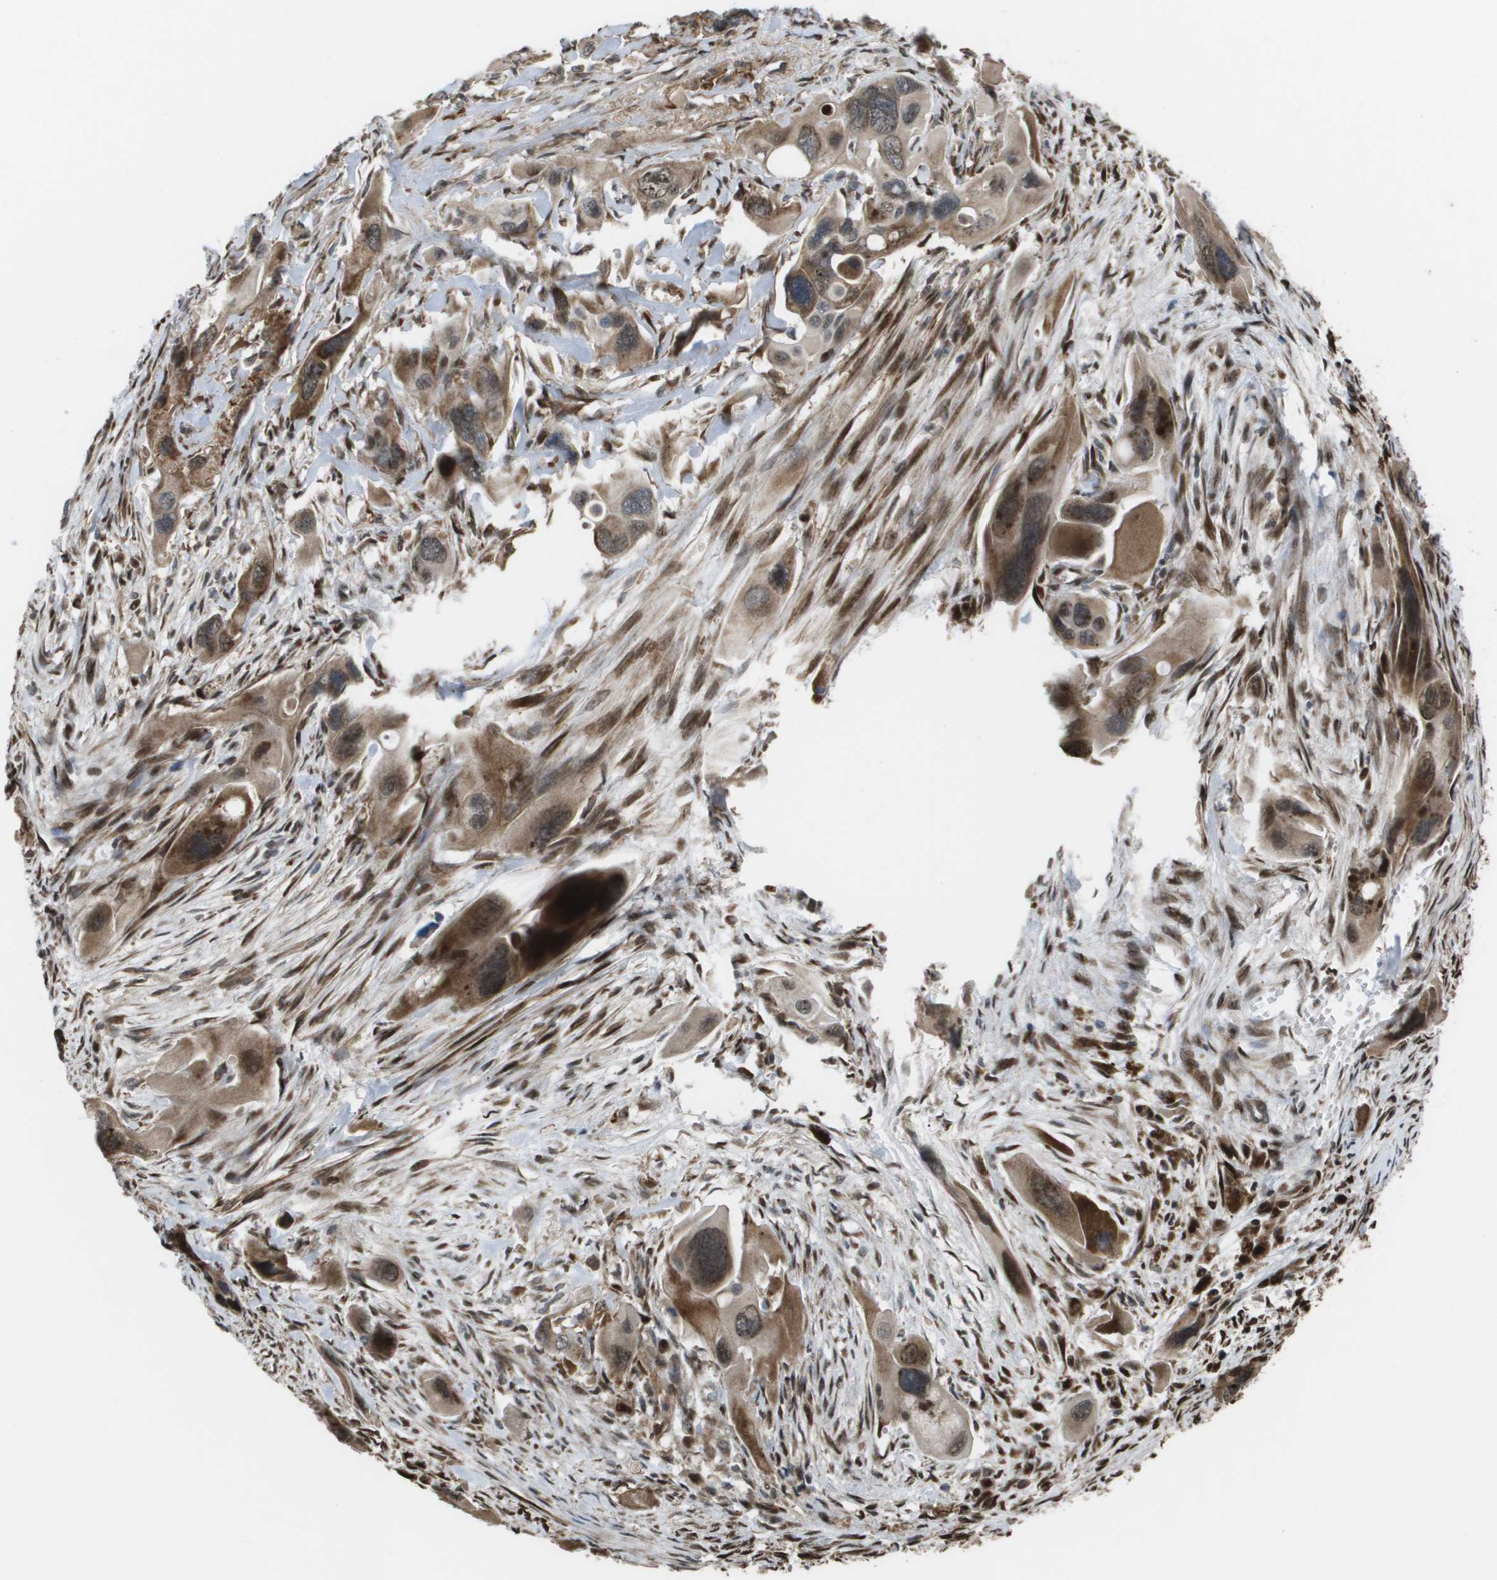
{"staining": {"intensity": "moderate", "quantity": ">75%", "location": "cytoplasmic/membranous,nuclear"}, "tissue": "pancreatic cancer", "cell_type": "Tumor cells", "image_type": "cancer", "snomed": [{"axis": "morphology", "description": "Adenocarcinoma, NOS"}, {"axis": "topography", "description": "Pancreas"}], "caption": "Pancreatic cancer stained with immunohistochemistry (IHC) reveals moderate cytoplasmic/membranous and nuclear expression in approximately >75% of tumor cells. (DAB (3,3'-diaminobenzidine) IHC with brightfield microscopy, high magnification).", "gene": "AXIN2", "patient": {"sex": "male", "age": 73}}